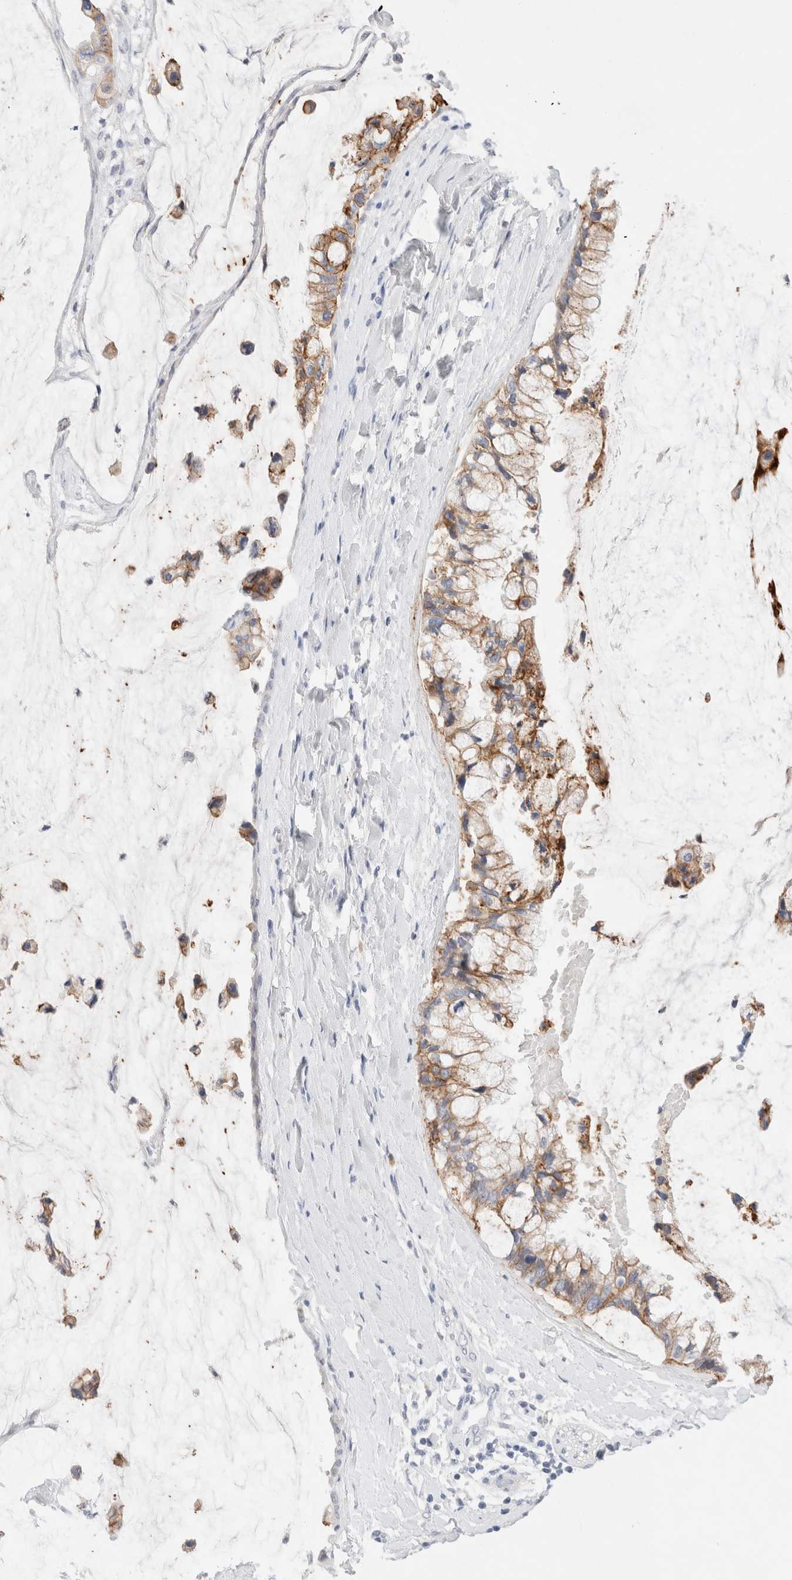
{"staining": {"intensity": "moderate", "quantity": ">75%", "location": "cytoplasmic/membranous"}, "tissue": "ovarian cancer", "cell_type": "Tumor cells", "image_type": "cancer", "snomed": [{"axis": "morphology", "description": "Cystadenocarcinoma, mucinous, NOS"}, {"axis": "topography", "description": "Ovary"}], "caption": "Immunohistochemical staining of human ovarian mucinous cystadenocarcinoma displays medium levels of moderate cytoplasmic/membranous staining in about >75% of tumor cells.", "gene": "EPCAM", "patient": {"sex": "female", "age": 39}}